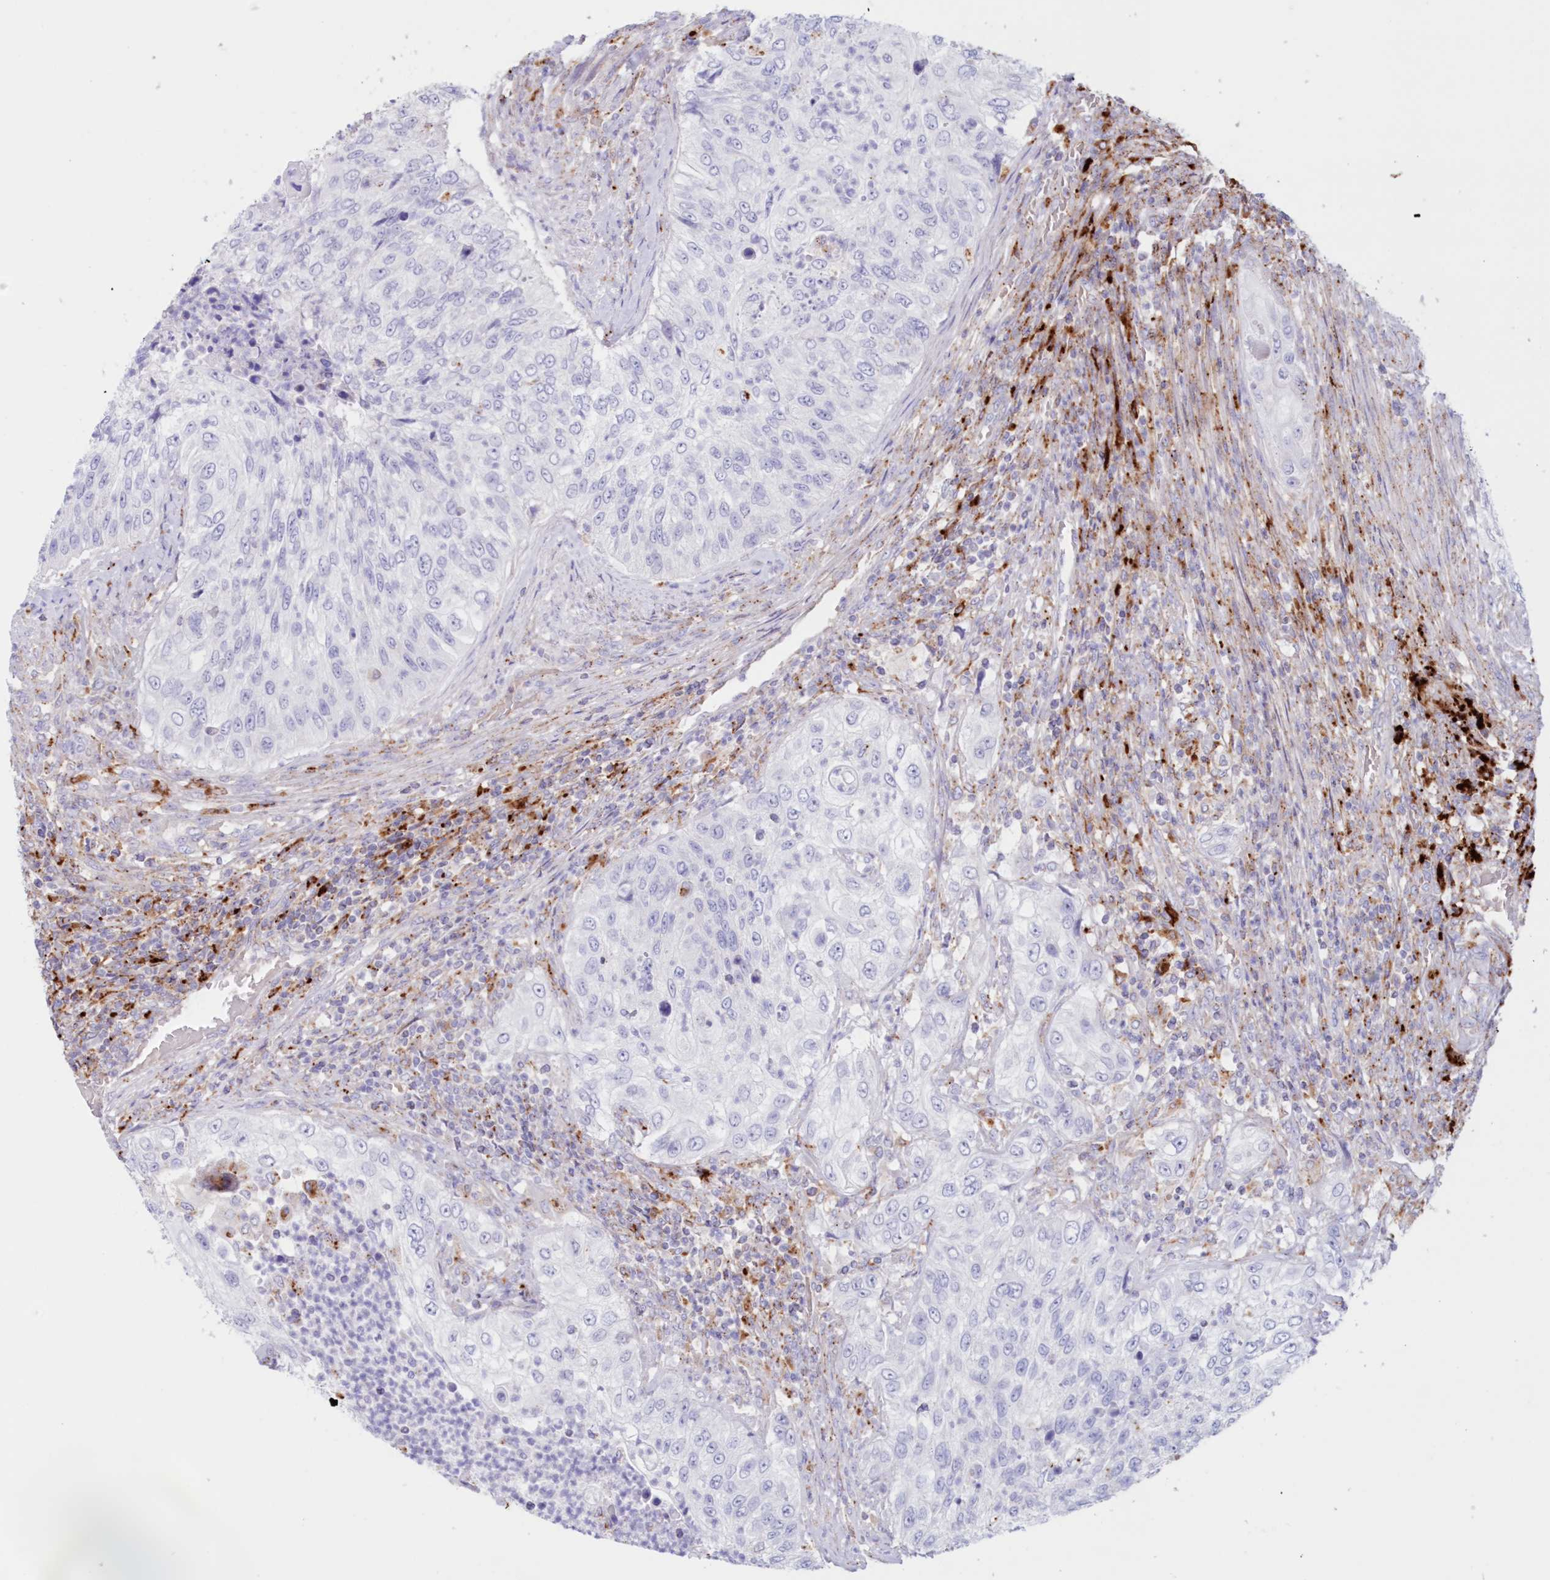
{"staining": {"intensity": "negative", "quantity": "none", "location": "none"}, "tissue": "urothelial cancer", "cell_type": "Tumor cells", "image_type": "cancer", "snomed": [{"axis": "morphology", "description": "Urothelial carcinoma, High grade"}, {"axis": "topography", "description": "Urinary bladder"}], "caption": "An IHC micrograph of urothelial carcinoma (high-grade) is shown. There is no staining in tumor cells of urothelial carcinoma (high-grade).", "gene": "TPP1", "patient": {"sex": "female", "age": 60}}